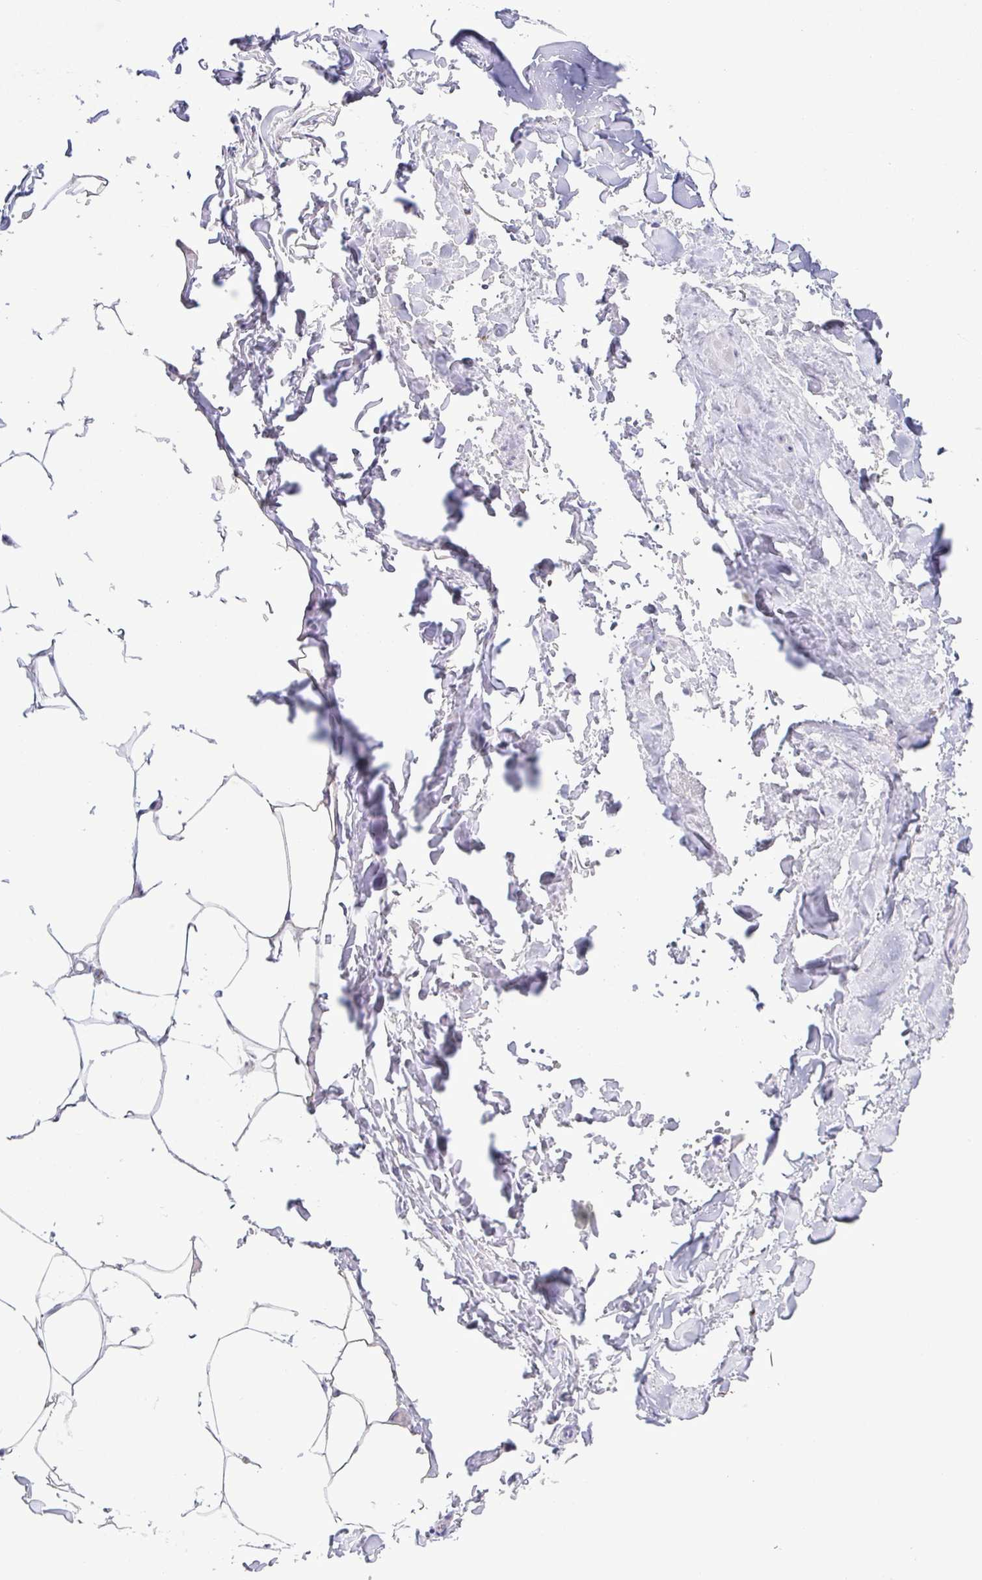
{"staining": {"intensity": "negative", "quantity": "none", "location": "none"}, "tissue": "adipose tissue", "cell_type": "Adipocytes", "image_type": "normal", "snomed": [{"axis": "morphology", "description": "Normal tissue, NOS"}, {"axis": "topography", "description": "Vascular tissue"}, {"axis": "topography", "description": "Peripheral nerve tissue"}], "caption": "A high-resolution histopathology image shows IHC staining of normal adipose tissue, which exhibits no significant positivity in adipocytes.", "gene": "PGLYRP1", "patient": {"sex": "male", "age": 41}}